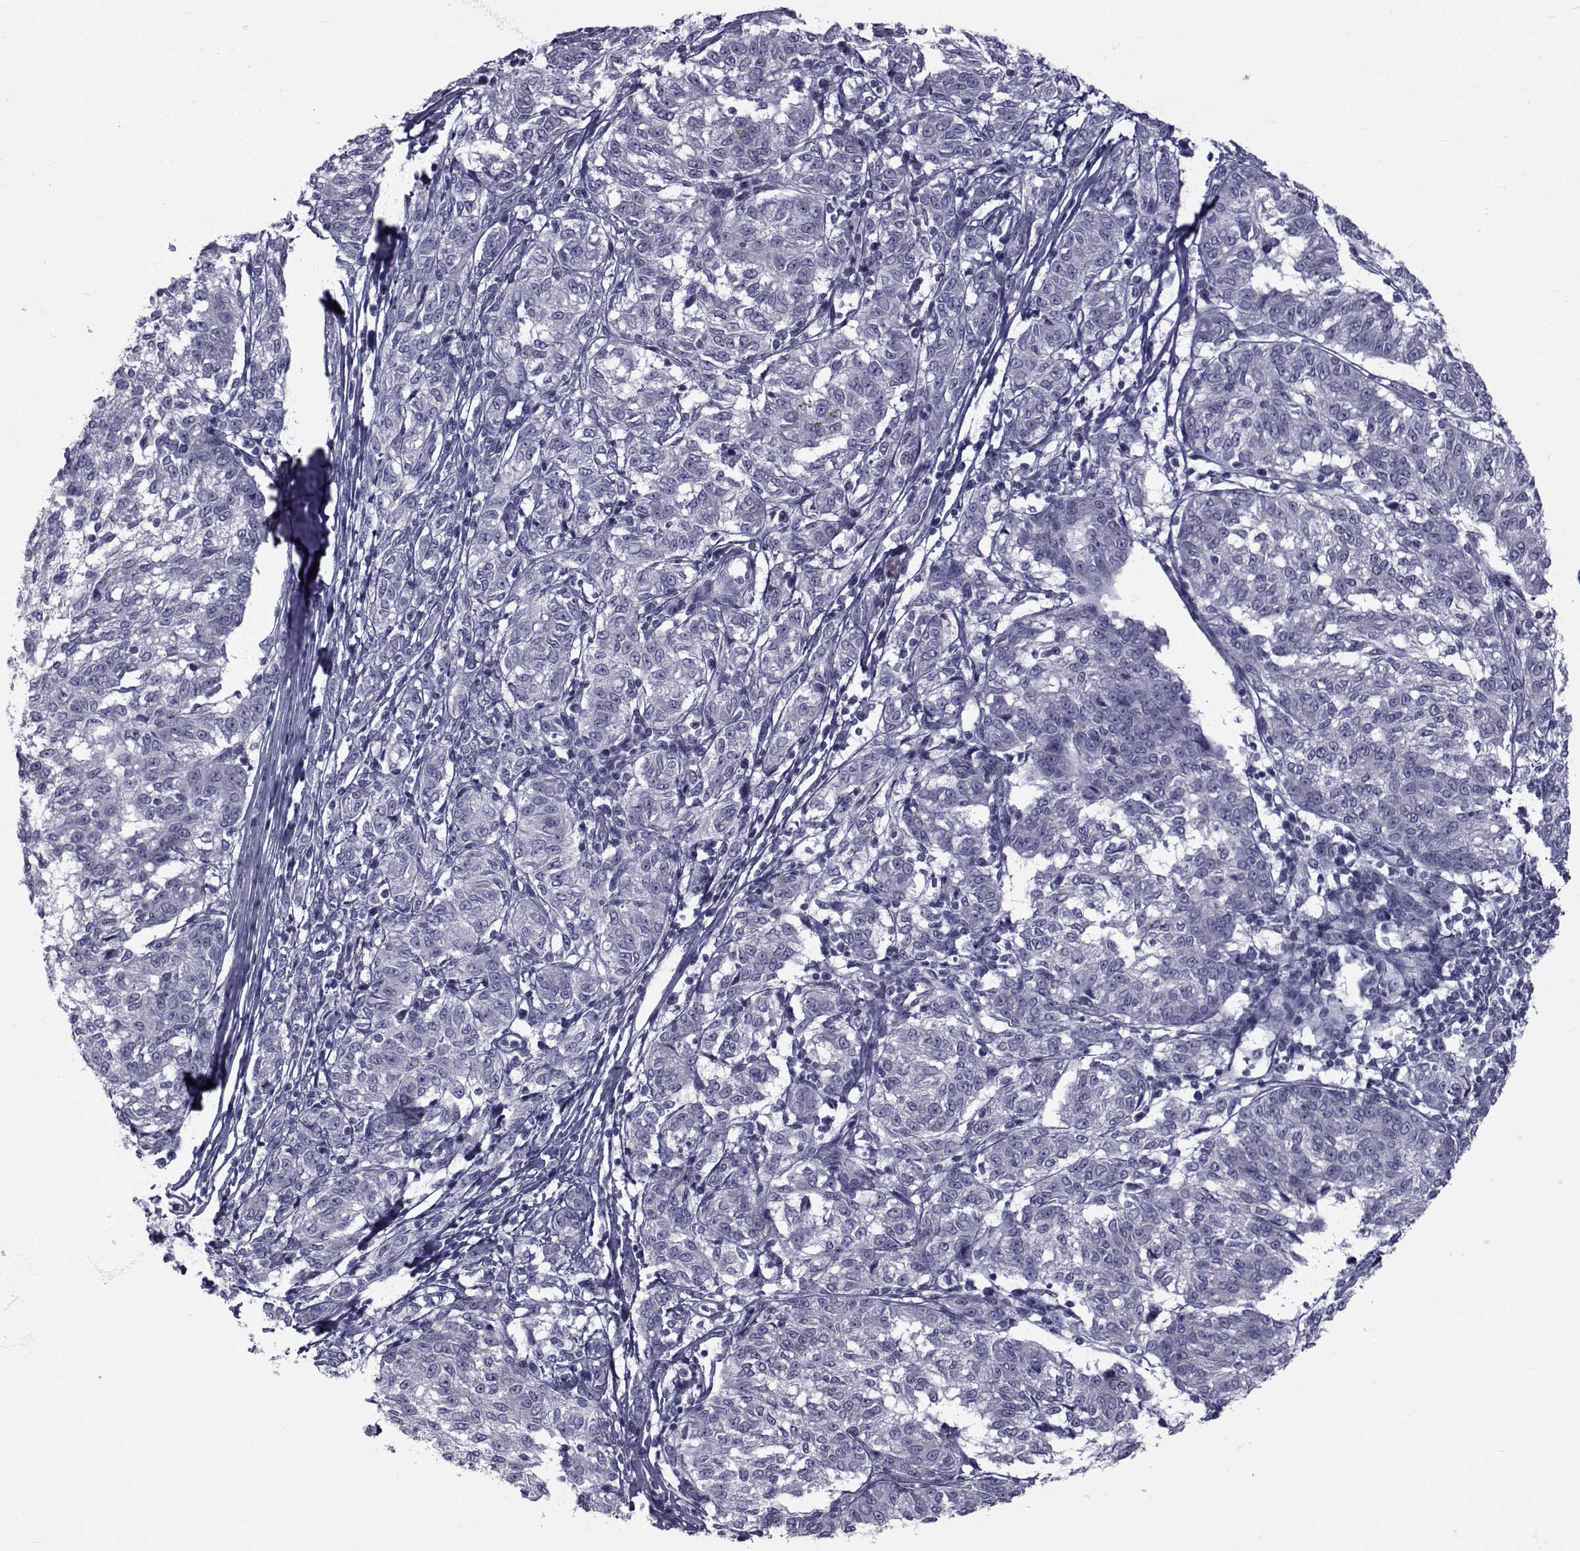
{"staining": {"intensity": "negative", "quantity": "none", "location": "none"}, "tissue": "melanoma", "cell_type": "Tumor cells", "image_type": "cancer", "snomed": [{"axis": "morphology", "description": "Malignant melanoma, NOS"}, {"axis": "topography", "description": "Skin"}], "caption": "The photomicrograph reveals no significant positivity in tumor cells of melanoma.", "gene": "FDXR", "patient": {"sex": "female", "age": 72}}